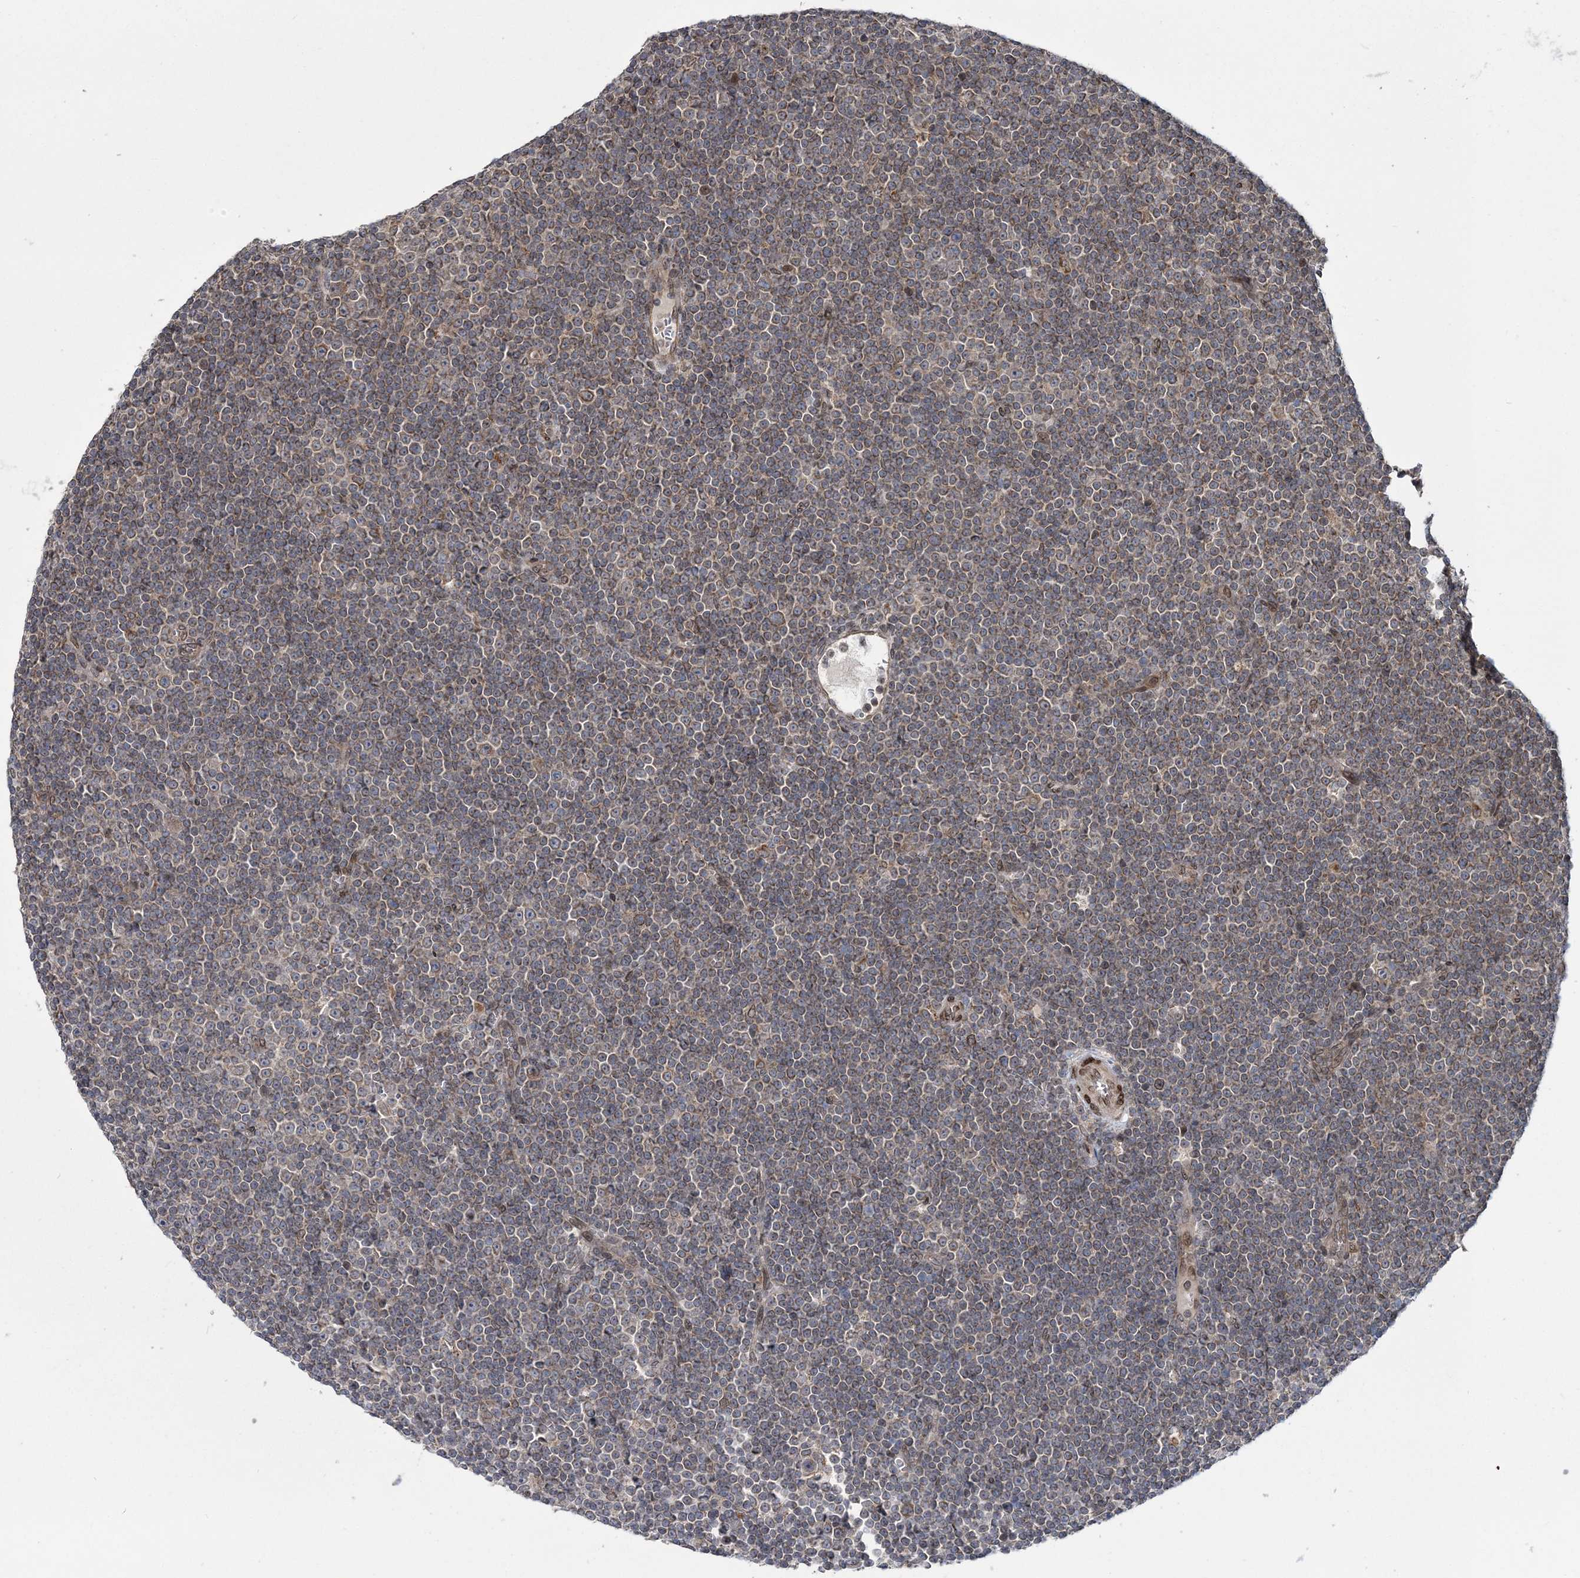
{"staining": {"intensity": "weak", "quantity": ">75%", "location": "cytoplasmic/membranous,nuclear"}, "tissue": "lymphoma", "cell_type": "Tumor cells", "image_type": "cancer", "snomed": [{"axis": "morphology", "description": "Malignant lymphoma, non-Hodgkin's type, Low grade"}, {"axis": "topography", "description": "Lymph node"}], "caption": "Immunohistochemistry of human lymphoma exhibits low levels of weak cytoplasmic/membranous and nuclear expression in about >75% of tumor cells.", "gene": "DNAJC27", "patient": {"sex": "female", "age": 67}}